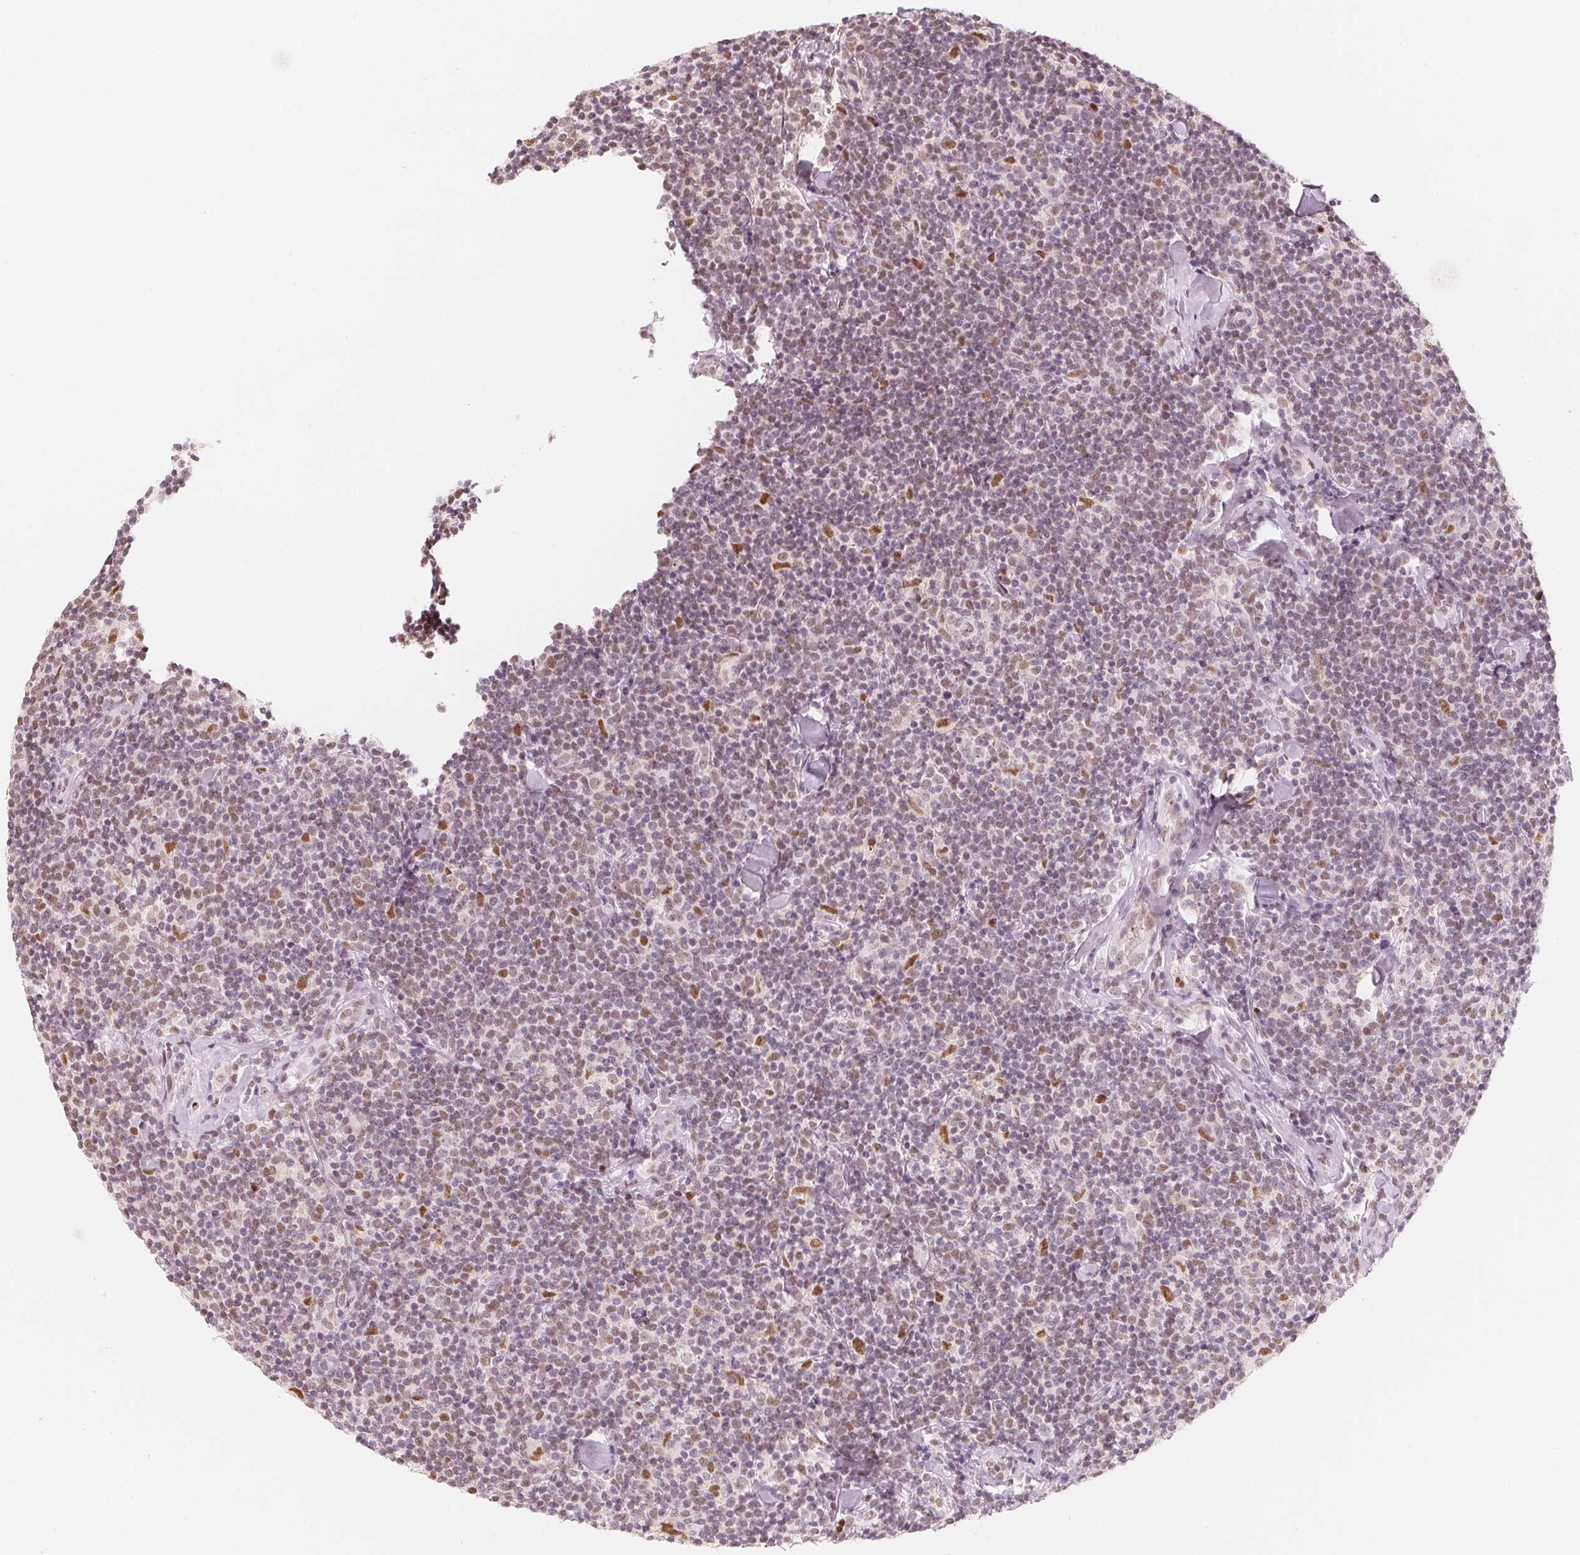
{"staining": {"intensity": "weak", "quantity": "25%-75%", "location": "nuclear"}, "tissue": "lymphoma", "cell_type": "Tumor cells", "image_type": "cancer", "snomed": [{"axis": "morphology", "description": "Malignant lymphoma, non-Hodgkin's type, Low grade"}, {"axis": "topography", "description": "Lymph node"}], "caption": "Immunohistochemistry (IHC) staining of lymphoma, which reveals low levels of weak nuclear staining in about 25%-75% of tumor cells indicating weak nuclear protein staining. The staining was performed using DAB (brown) for protein detection and nuclei were counterstained in hematoxylin (blue).", "gene": "ARHGAP22", "patient": {"sex": "female", "age": 56}}